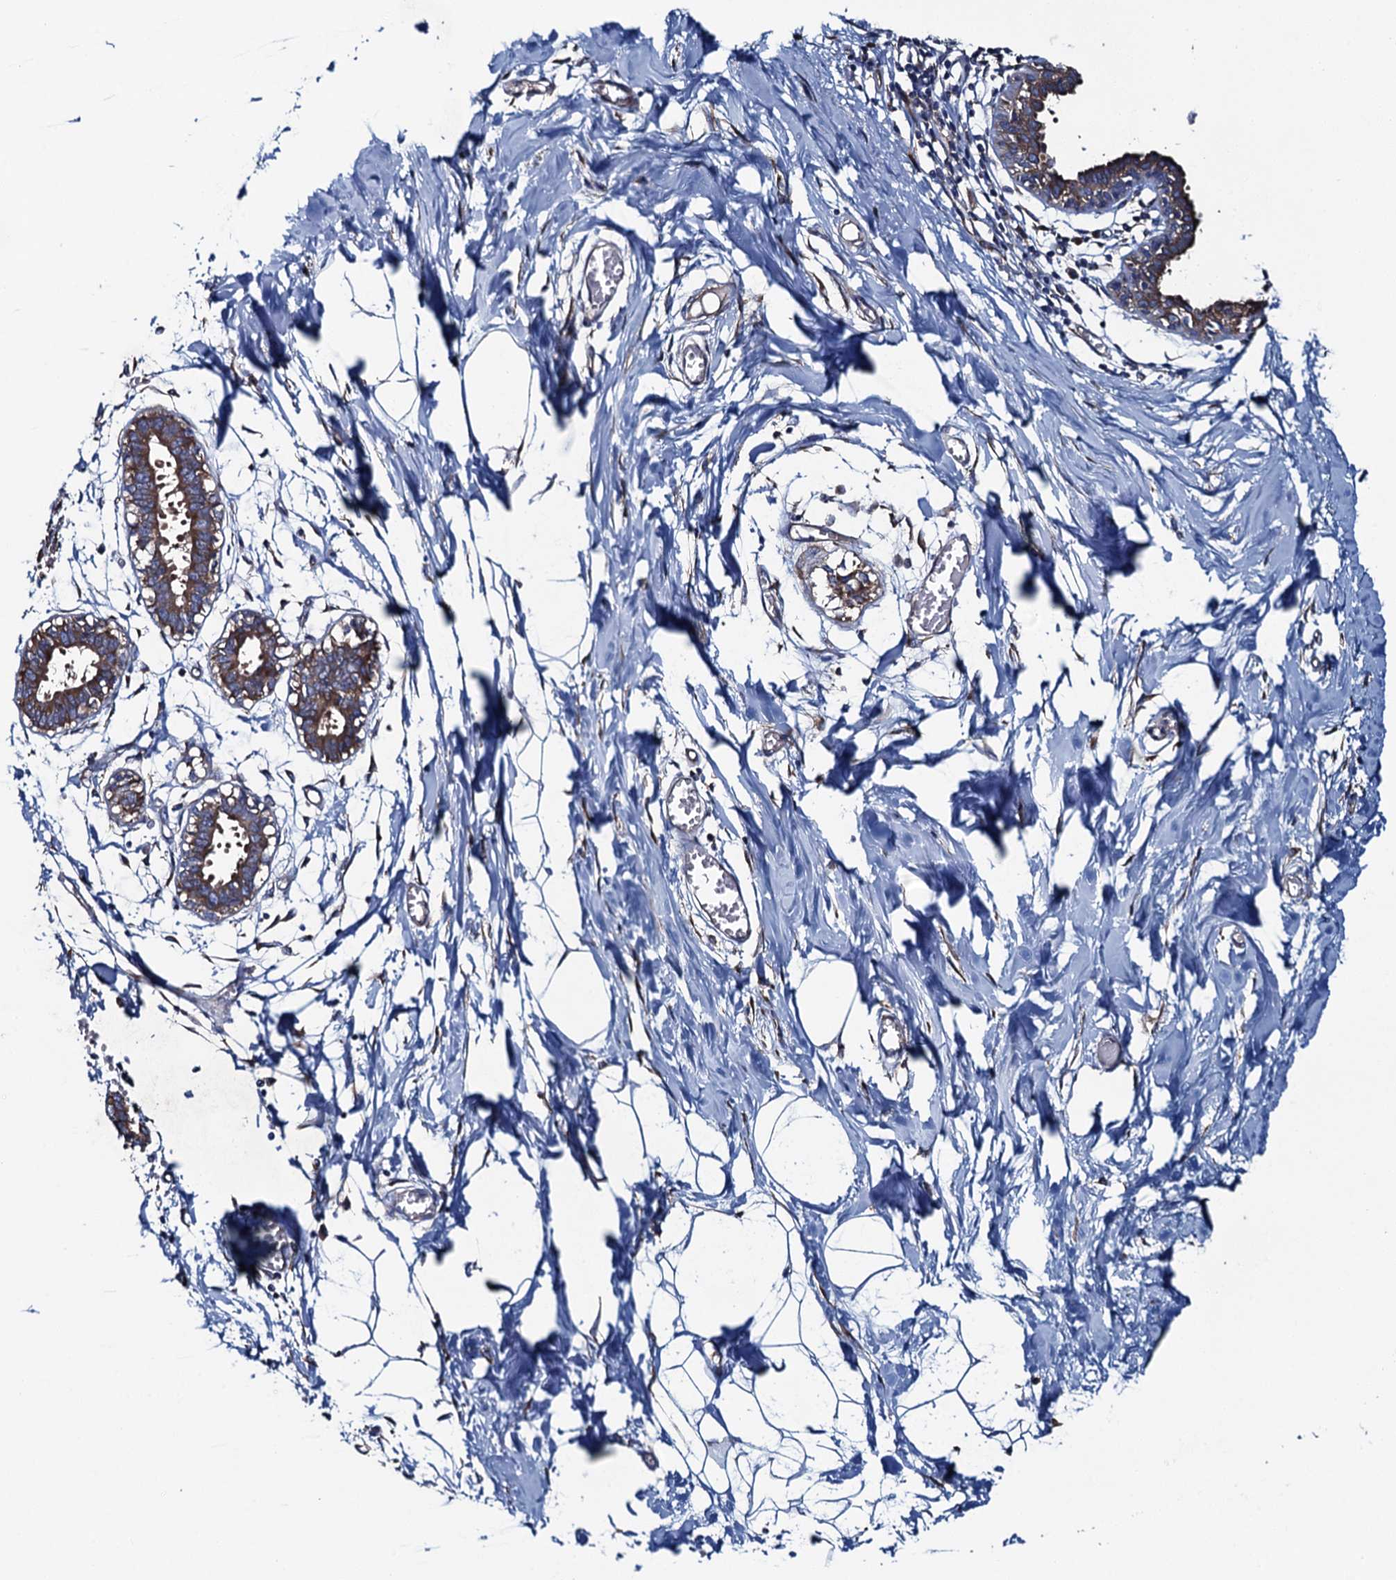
{"staining": {"intensity": "negative", "quantity": "none", "location": "none"}, "tissue": "breast", "cell_type": "Adipocytes", "image_type": "normal", "snomed": [{"axis": "morphology", "description": "Normal tissue, NOS"}, {"axis": "topography", "description": "Breast"}], "caption": "Benign breast was stained to show a protein in brown. There is no significant staining in adipocytes. (DAB (3,3'-diaminobenzidine) IHC visualized using brightfield microscopy, high magnification).", "gene": "ADCY9", "patient": {"sex": "female", "age": 27}}